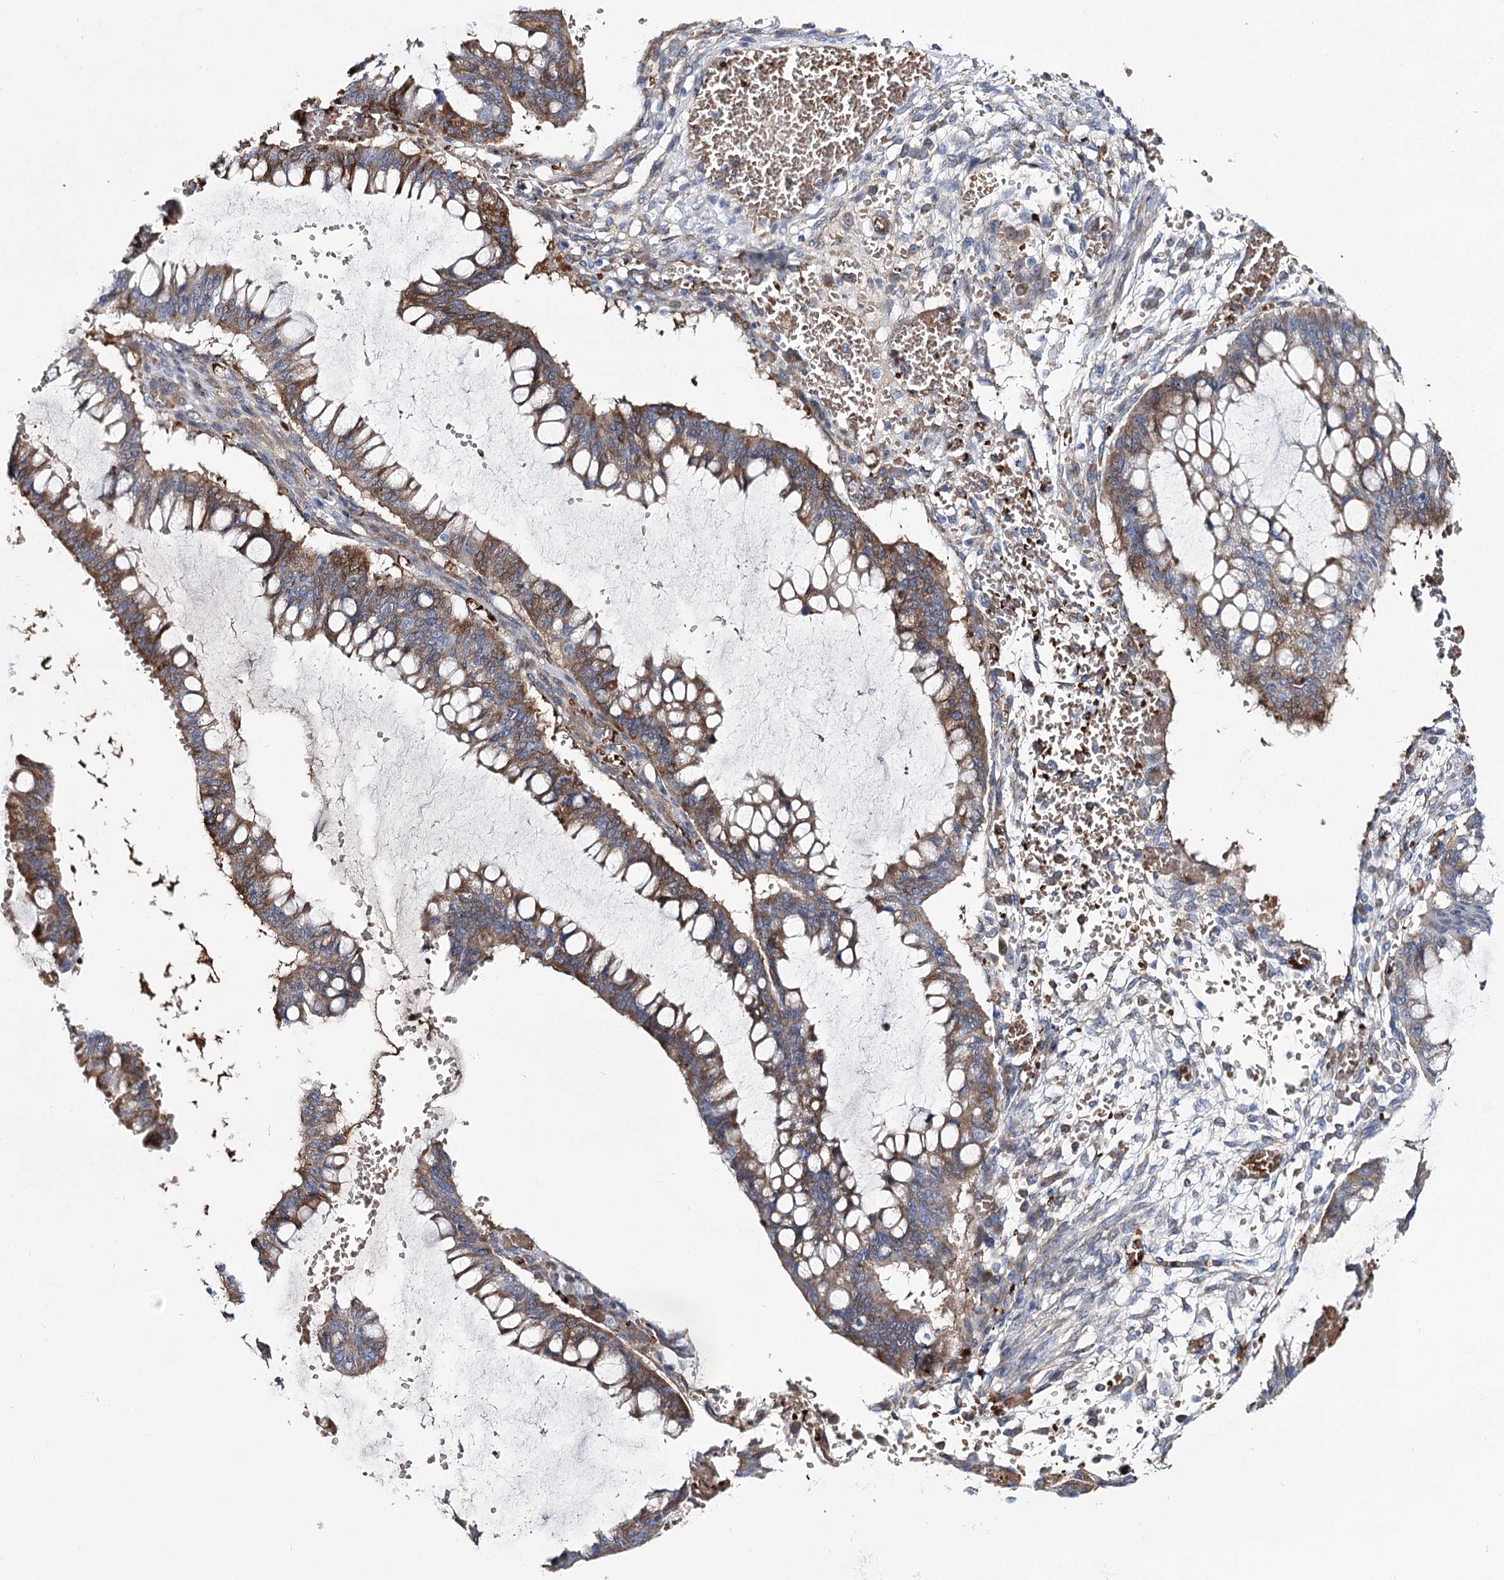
{"staining": {"intensity": "moderate", "quantity": "25%-75%", "location": "cytoplasmic/membranous"}, "tissue": "ovarian cancer", "cell_type": "Tumor cells", "image_type": "cancer", "snomed": [{"axis": "morphology", "description": "Cystadenocarcinoma, mucinous, NOS"}, {"axis": "topography", "description": "Ovary"}], "caption": "Protein staining of mucinous cystadenocarcinoma (ovarian) tissue displays moderate cytoplasmic/membranous positivity in approximately 25%-75% of tumor cells. (brown staining indicates protein expression, while blue staining denotes nuclei).", "gene": "GBF1", "patient": {"sex": "female", "age": 73}}